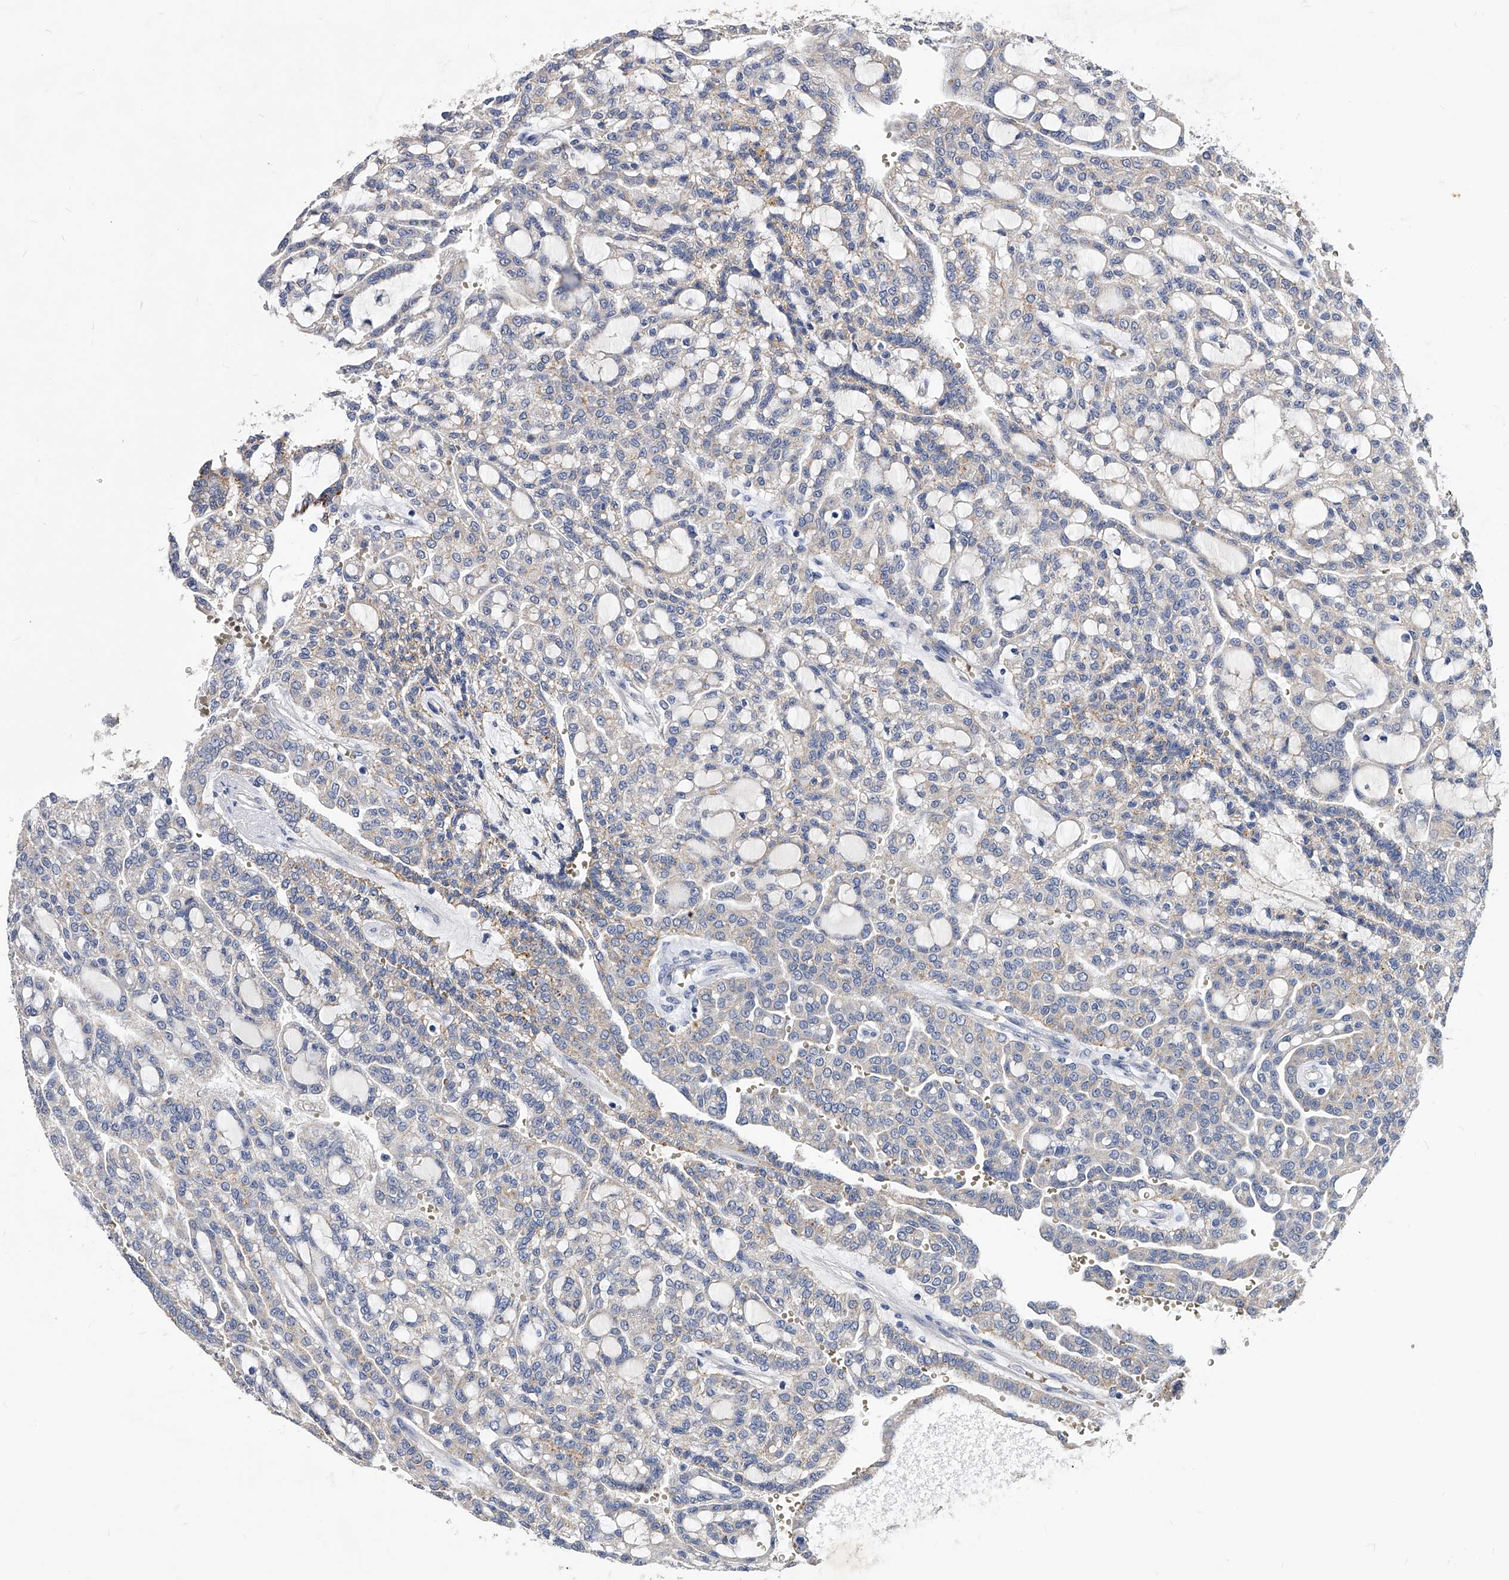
{"staining": {"intensity": "weak", "quantity": "<25%", "location": "cytoplasmic/membranous"}, "tissue": "renal cancer", "cell_type": "Tumor cells", "image_type": "cancer", "snomed": [{"axis": "morphology", "description": "Adenocarcinoma, NOS"}, {"axis": "topography", "description": "Kidney"}], "caption": "Human renal cancer (adenocarcinoma) stained for a protein using immunohistochemistry reveals no positivity in tumor cells.", "gene": "ZNF529", "patient": {"sex": "male", "age": 63}}